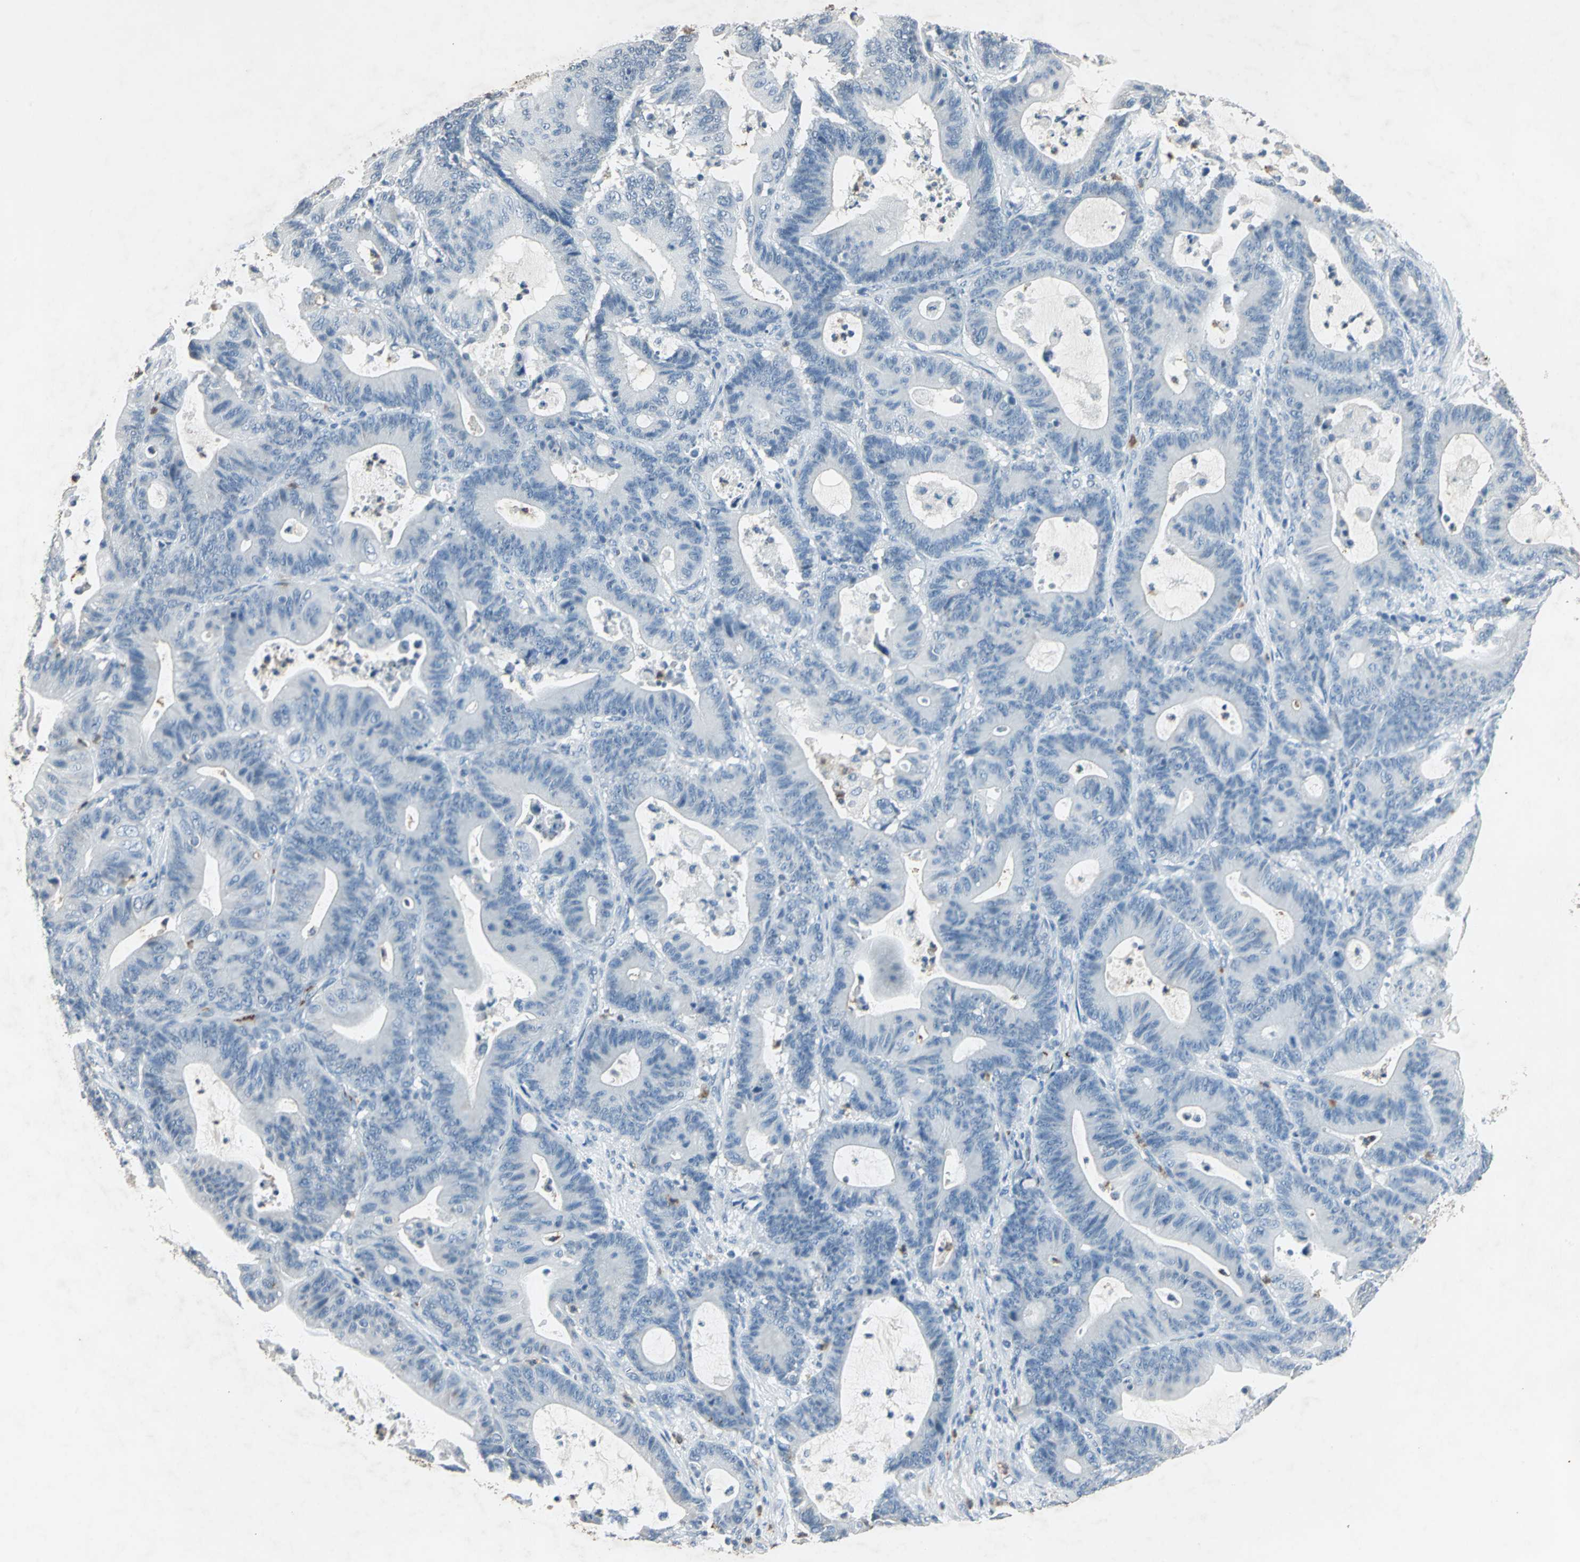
{"staining": {"intensity": "strong", "quantity": "<25%", "location": "cytoplasmic/membranous"}, "tissue": "colorectal cancer", "cell_type": "Tumor cells", "image_type": "cancer", "snomed": [{"axis": "morphology", "description": "Adenocarcinoma, NOS"}, {"axis": "topography", "description": "Colon"}], "caption": "This is an image of immunohistochemistry staining of colorectal adenocarcinoma, which shows strong expression in the cytoplasmic/membranous of tumor cells.", "gene": "CAMK2B", "patient": {"sex": "female", "age": 84}}